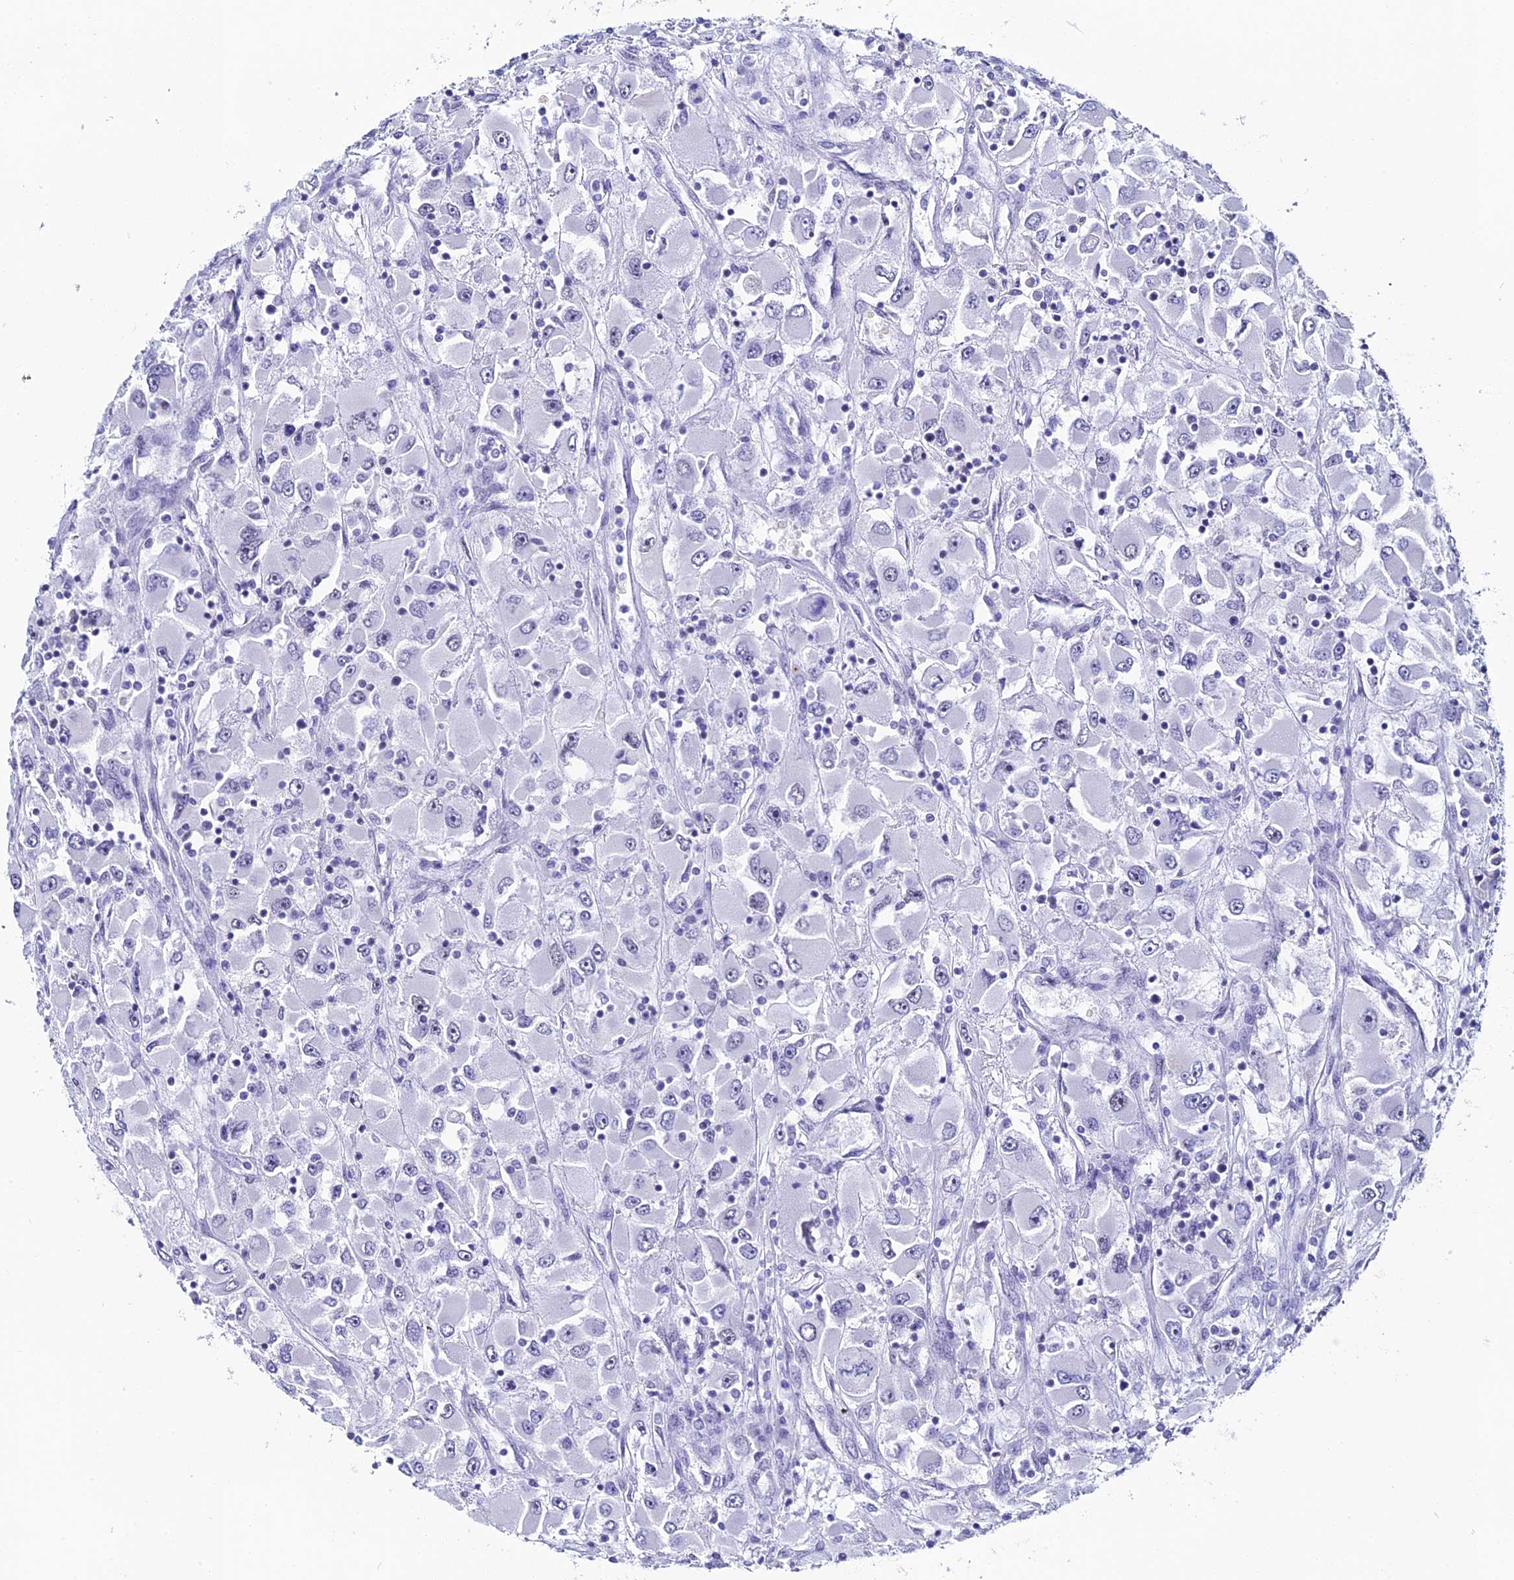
{"staining": {"intensity": "negative", "quantity": "none", "location": "none"}, "tissue": "renal cancer", "cell_type": "Tumor cells", "image_type": "cancer", "snomed": [{"axis": "morphology", "description": "Adenocarcinoma, NOS"}, {"axis": "topography", "description": "Kidney"}], "caption": "Tumor cells show no significant protein positivity in renal cancer. (DAB immunohistochemistry visualized using brightfield microscopy, high magnification).", "gene": "CD2BP2", "patient": {"sex": "female", "age": 52}}